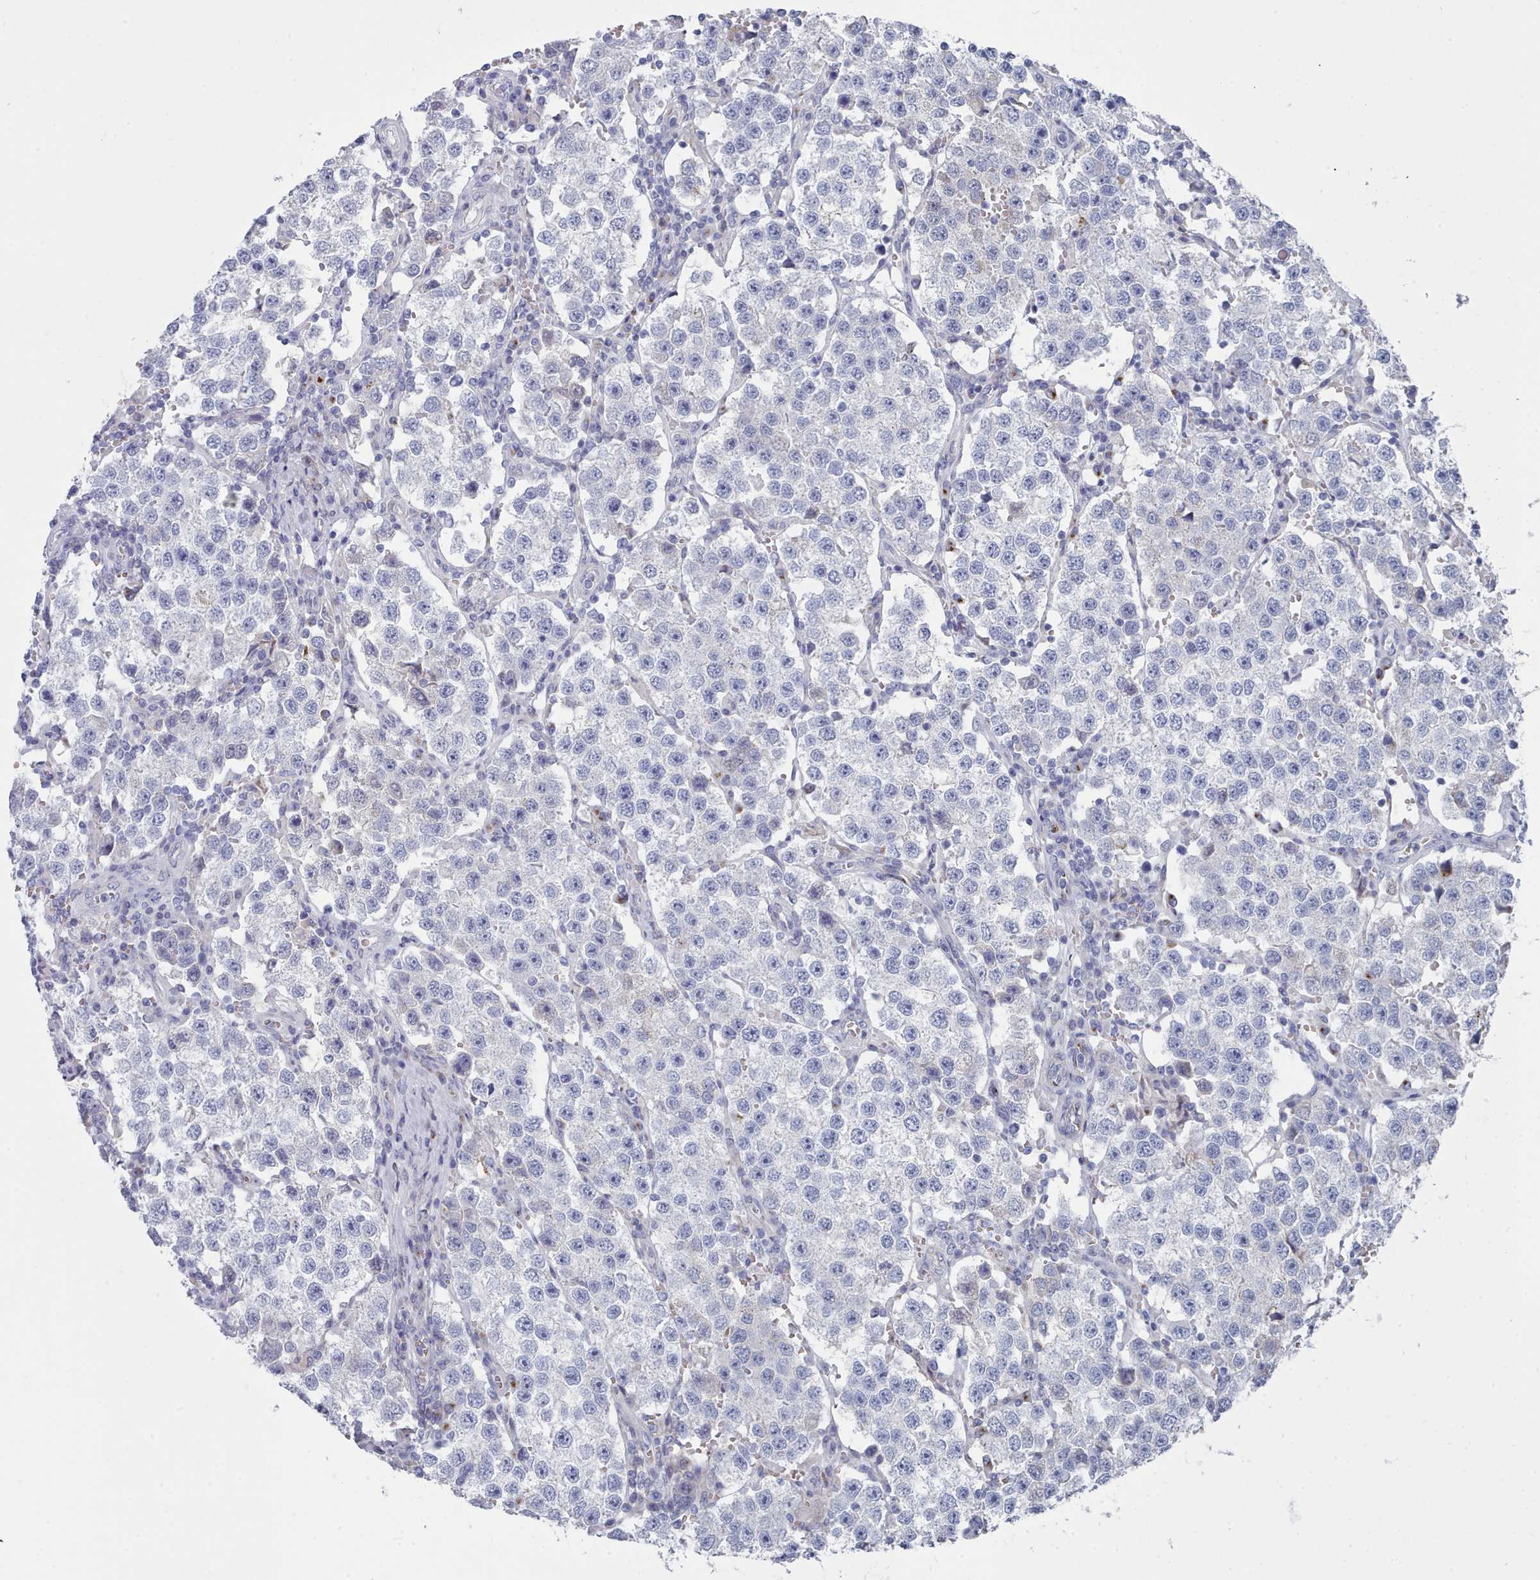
{"staining": {"intensity": "negative", "quantity": "none", "location": "none"}, "tissue": "testis cancer", "cell_type": "Tumor cells", "image_type": "cancer", "snomed": [{"axis": "morphology", "description": "Seminoma, NOS"}, {"axis": "topography", "description": "Testis"}], "caption": "Seminoma (testis) was stained to show a protein in brown. There is no significant positivity in tumor cells.", "gene": "PDE4C", "patient": {"sex": "male", "age": 37}}